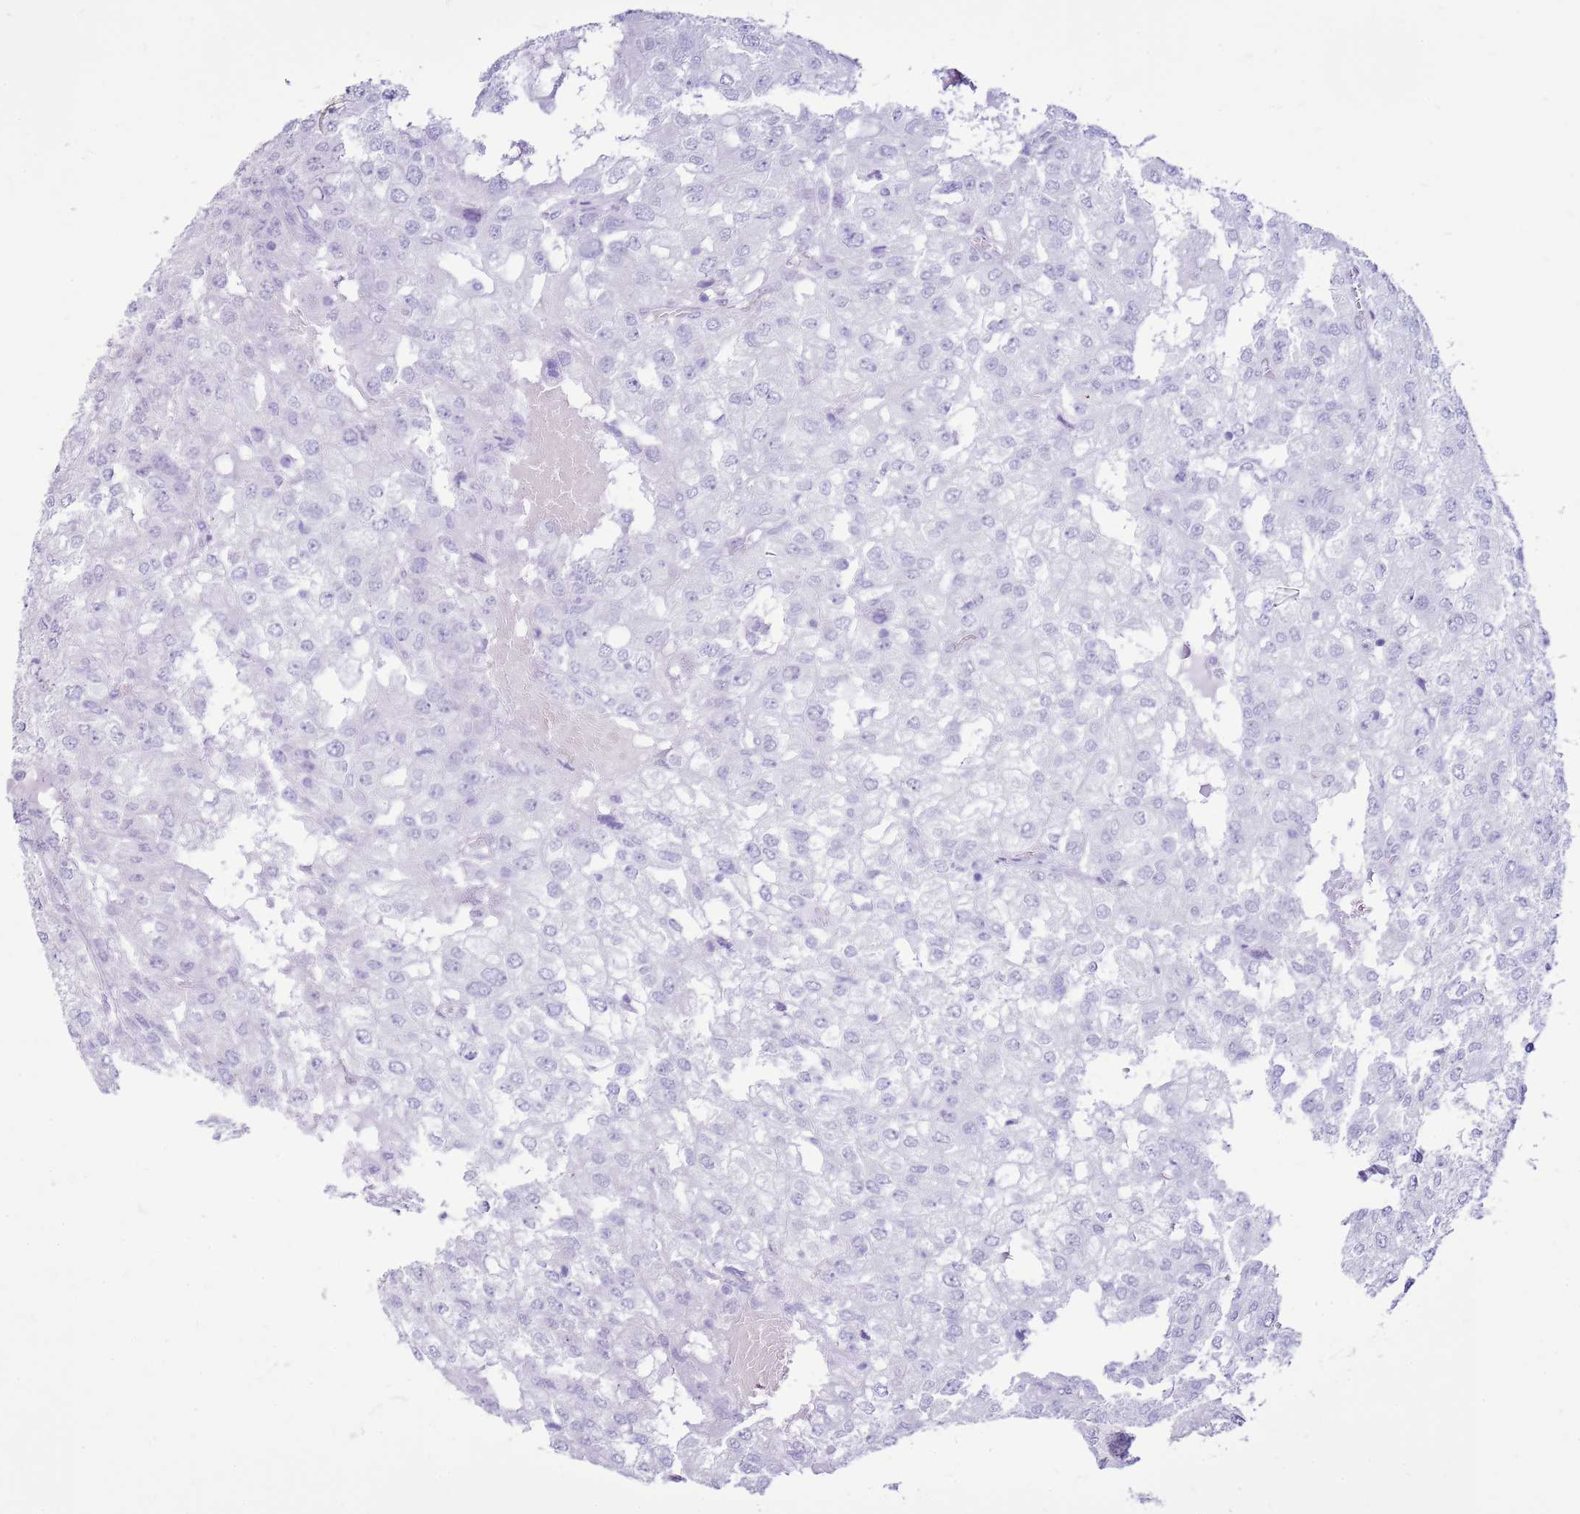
{"staining": {"intensity": "negative", "quantity": "none", "location": "none"}, "tissue": "renal cancer", "cell_type": "Tumor cells", "image_type": "cancer", "snomed": [{"axis": "morphology", "description": "Adenocarcinoma, NOS"}, {"axis": "topography", "description": "Kidney"}], "caption": "IHC micrograph of neoplastic tissue: adenocarcinoma (renal) stained with DAB (3,3'-diaminobenzidine) reveals no significant protein staining in tumor cells.", "gene": "CA8", "patient": {"sex": "female", "age": 54}}